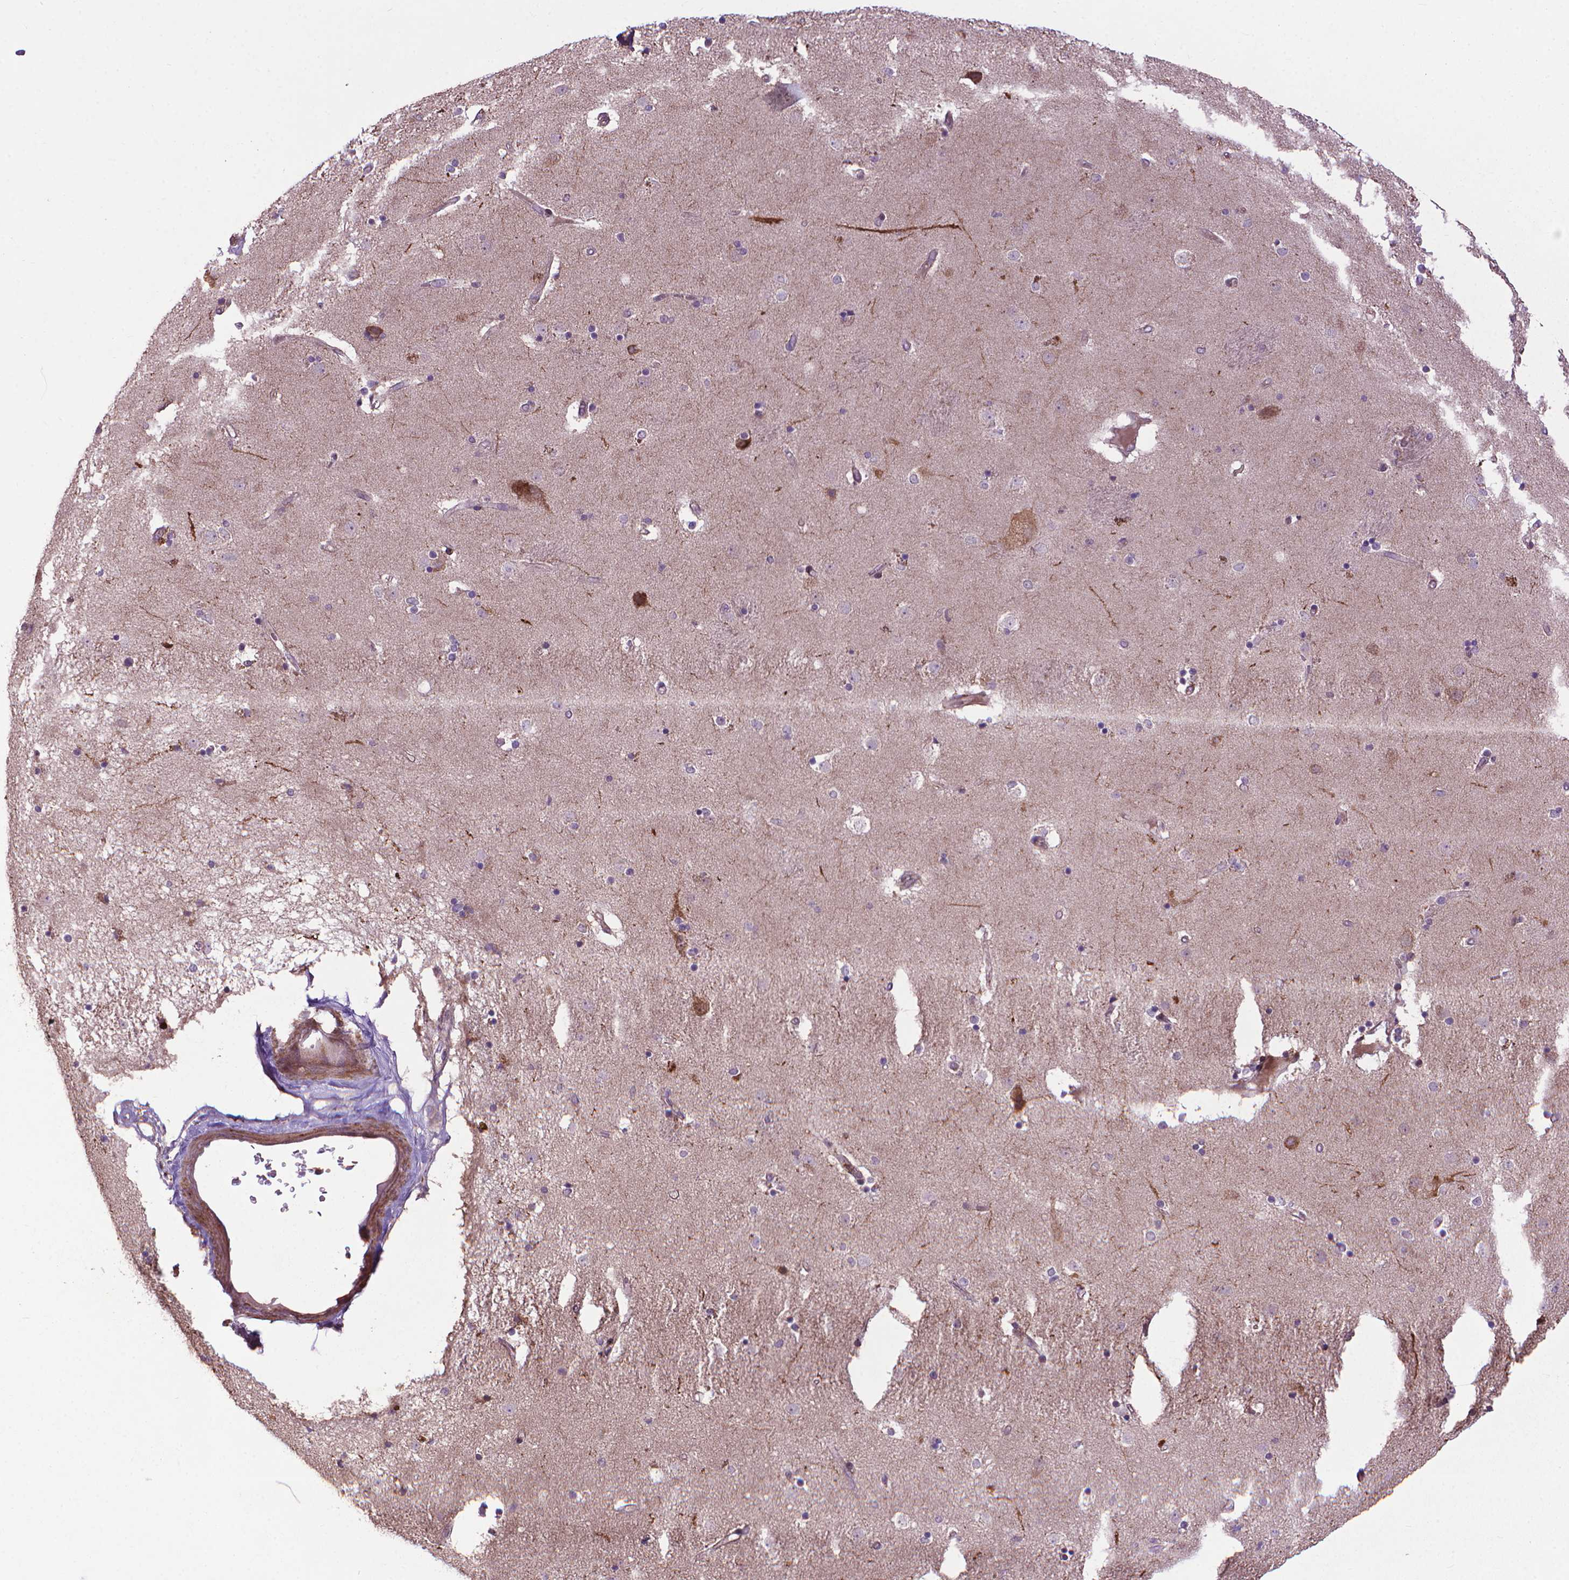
{"staining": {"intensity": "negative", "quantity": "none", "location": "none"}, "tissue": "caudate", "cell_type": "Glial cells", "image_type": "normal", "snomed": [{"axis": "morphology", "description": "Normal tissue, NOS"}, {"axis": "topography", "description": "Lateral ventricle wall"}], "caption": "DAB (3,3'-diaminobenzidine) immunohistochemical staining of normal caudate demonstrates no significant expression in glial cells.", "gene": "MYH14", "patient": {"sex": "female", "age": 71}}